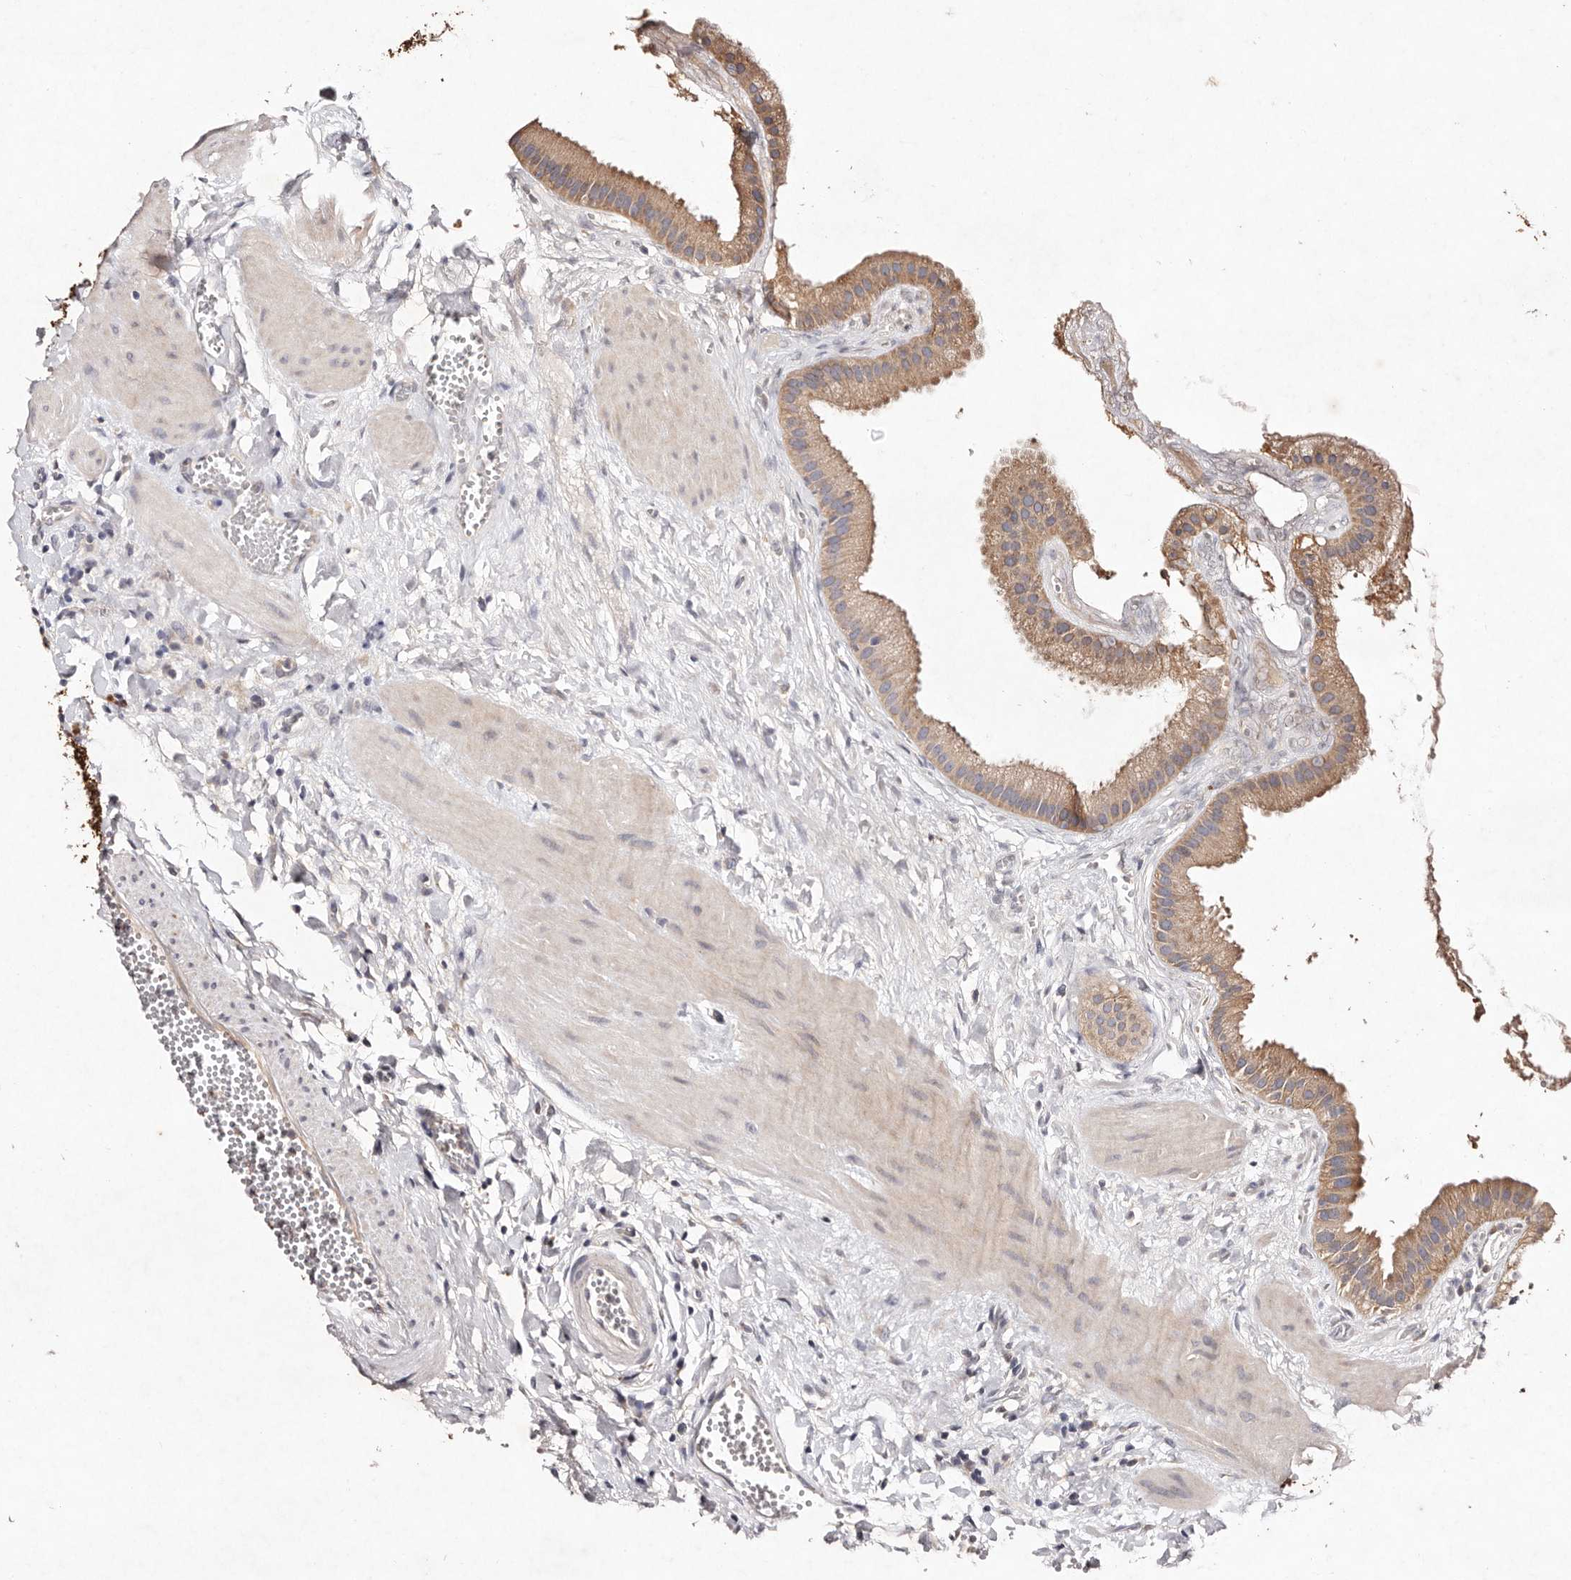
{"staining": {"intensity": "moderate", "quantity": ">75%", "location": "cytoplasmic/membranous"}, "tissue": "gallbladder", "cell_type": "Glandular cells", "image_type": "normal", "snomed": [{"axis": "morphology", "description": "Normal tissue, NOS"}, {"axis": "topography", "description": "Gallbladder"}], "caption": "Protein expression analysis of normal human gallbladder reveals moderate cytoplasmic/membranous staining in approximately >75% of glandular cells. Using DAB (brown) and hematoxylin (blue) stains, captured at high magnification using brightfield microscopy.", "gene": "TSC2", "patient": {"sex": "male", "age": 55}}